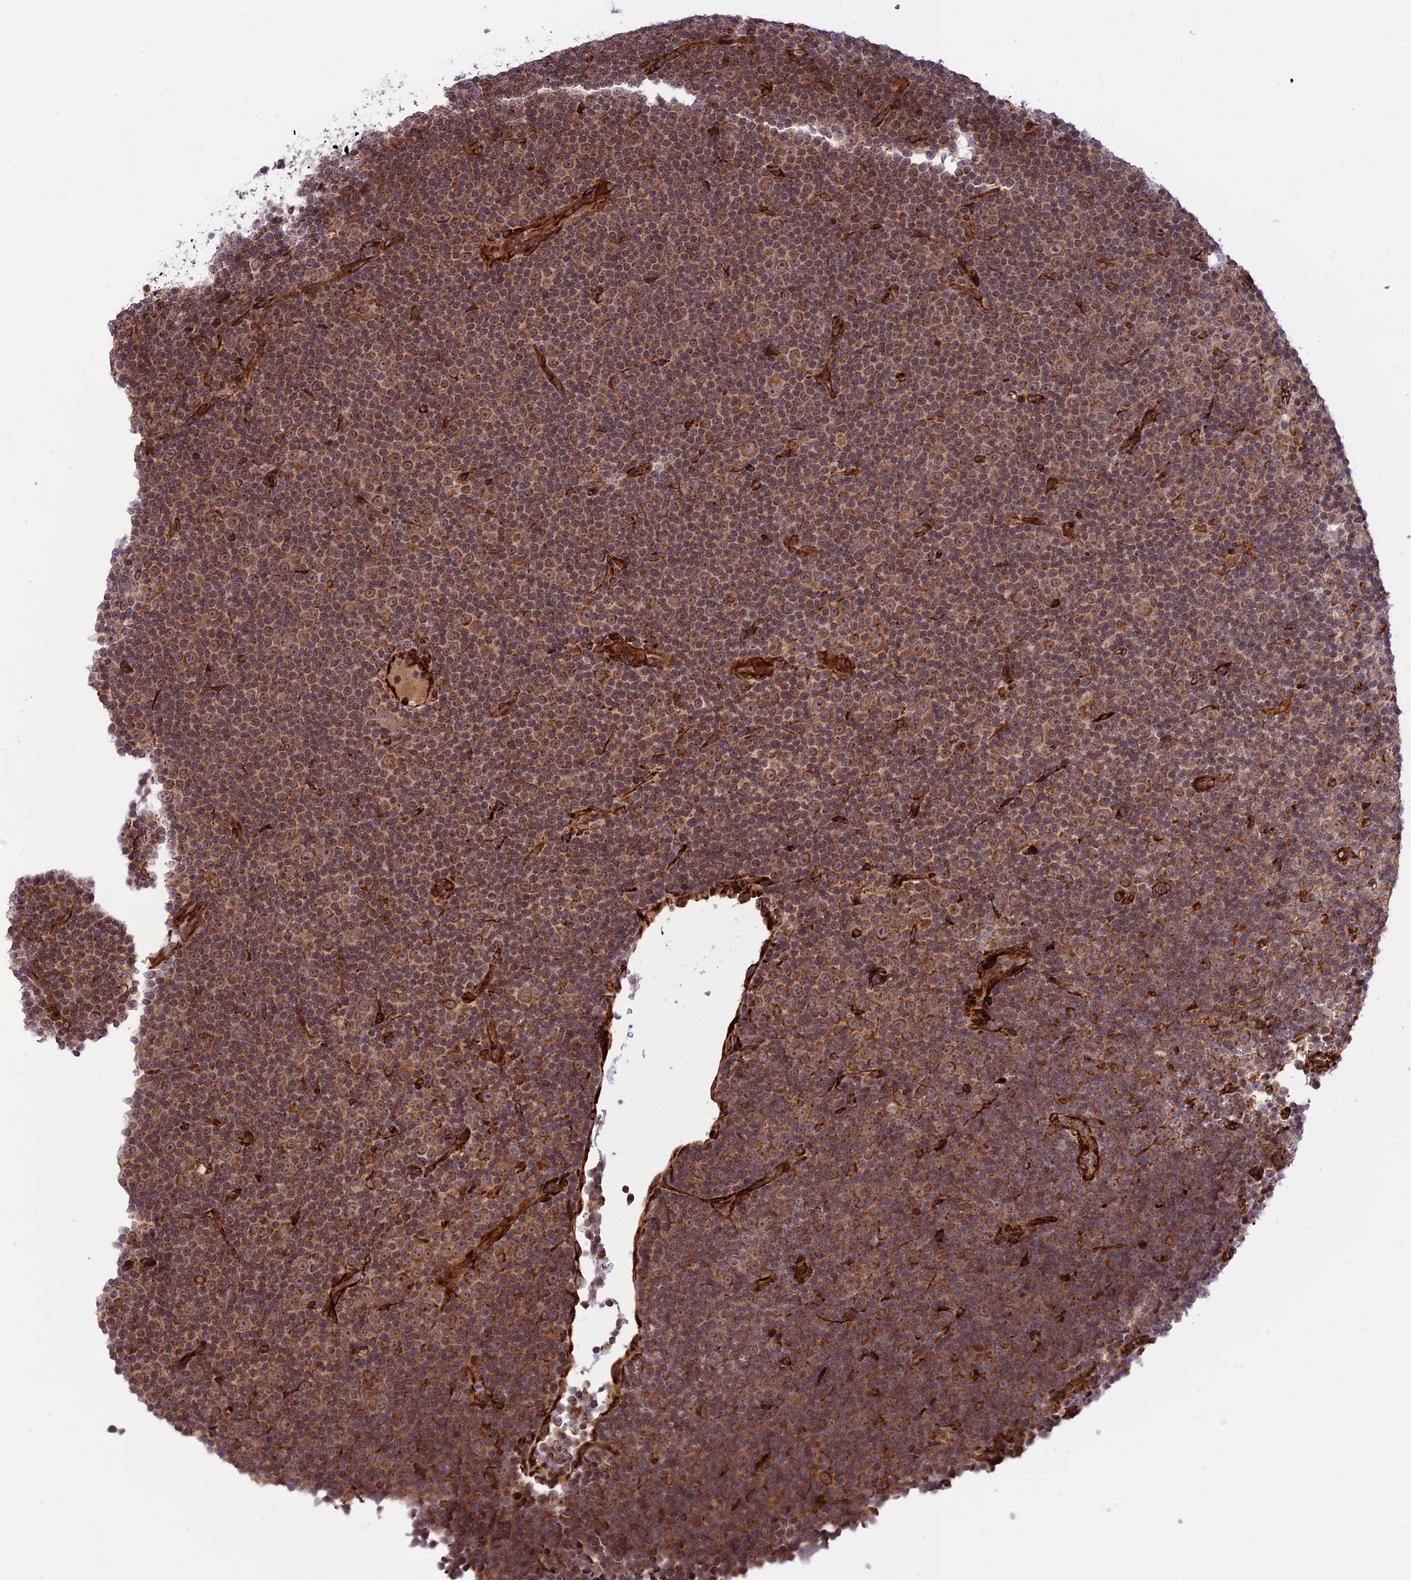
{"staining": {"intensity": "moderate", "quantity": ">75%", "location": "cytoplasmic/membranous"}, "tissue": "lymphoma", "cell_type": "Tumor cells", "image_type": "cancer", "snomed": [{"axis": "morphology", "description": "Malignant lymphoma, non-Hodgkin's type, Low grade"}, {"axis": "topography", "description": "Lymph node"}], "caption": "Brown immunohistochemical staining in human lymphoma exhibits moderate cytoplasmic/membranous expression in approximately >75% of tumor cells.", "gene": "CRTAP", "patient": {"sex": "female", "age": 67}}